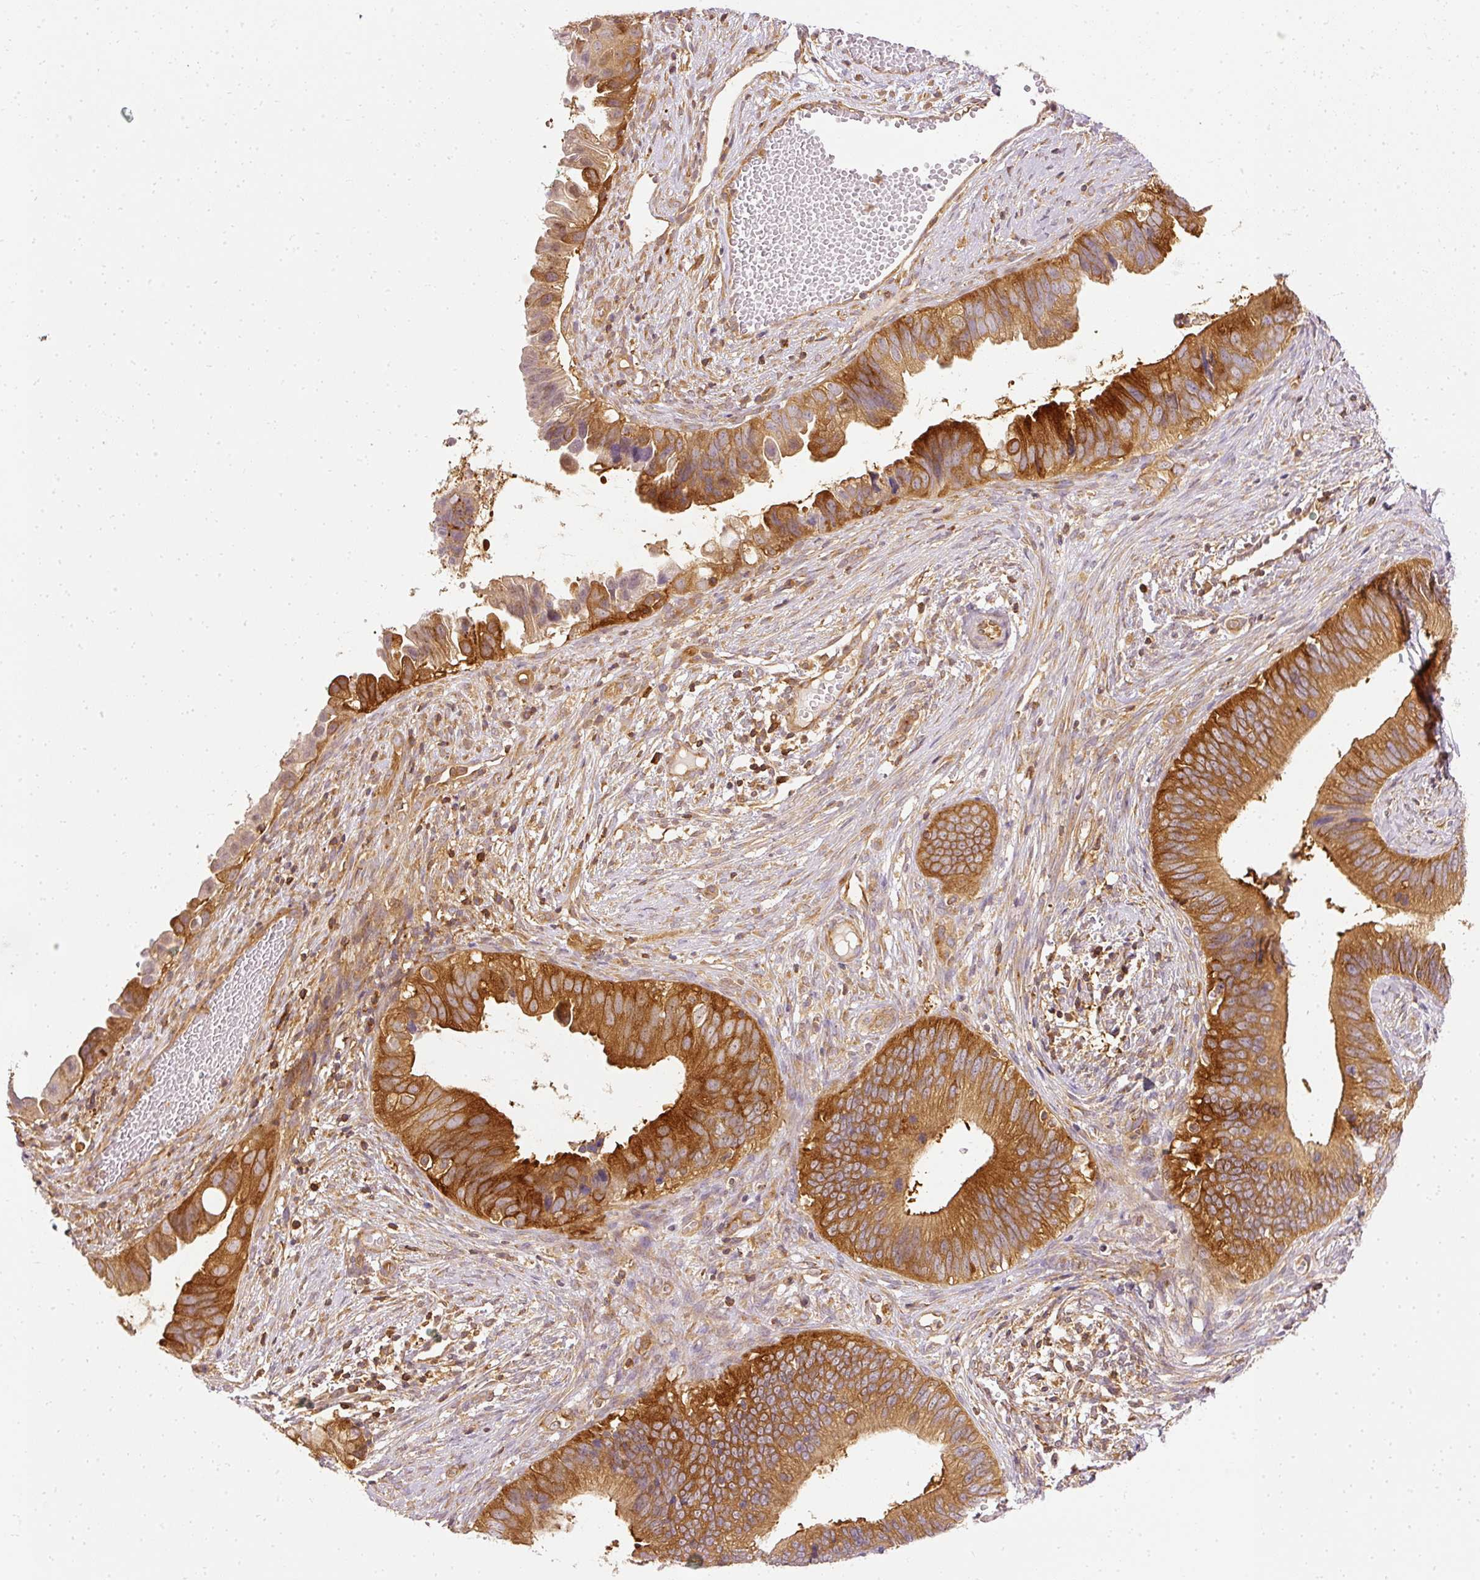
{"staining": {"intensity": "strong", "quantity": ">75%", "location": "cytoplasmic/membranous"}, "tissue": "cervical cancer", "cell_type": "Tumor cells", "image_type": "cancer", "snomed": [{"axis": "morphology", "description": "Adenocarcinoma, NOS"}, {"axis": "topography", "description": "Cervix"}], "caption": "This photomicrograph shows cervical adenocarcinoma stained with immunohistochemistry (IHC) to label a protein in brown. The cytoplasmic/membranous of tumor cells show strong positivity for the protein. Nuclei are counter-stained blue.", "gene": "ARMH3", "patient": {"sex": "female", "age": 42}}